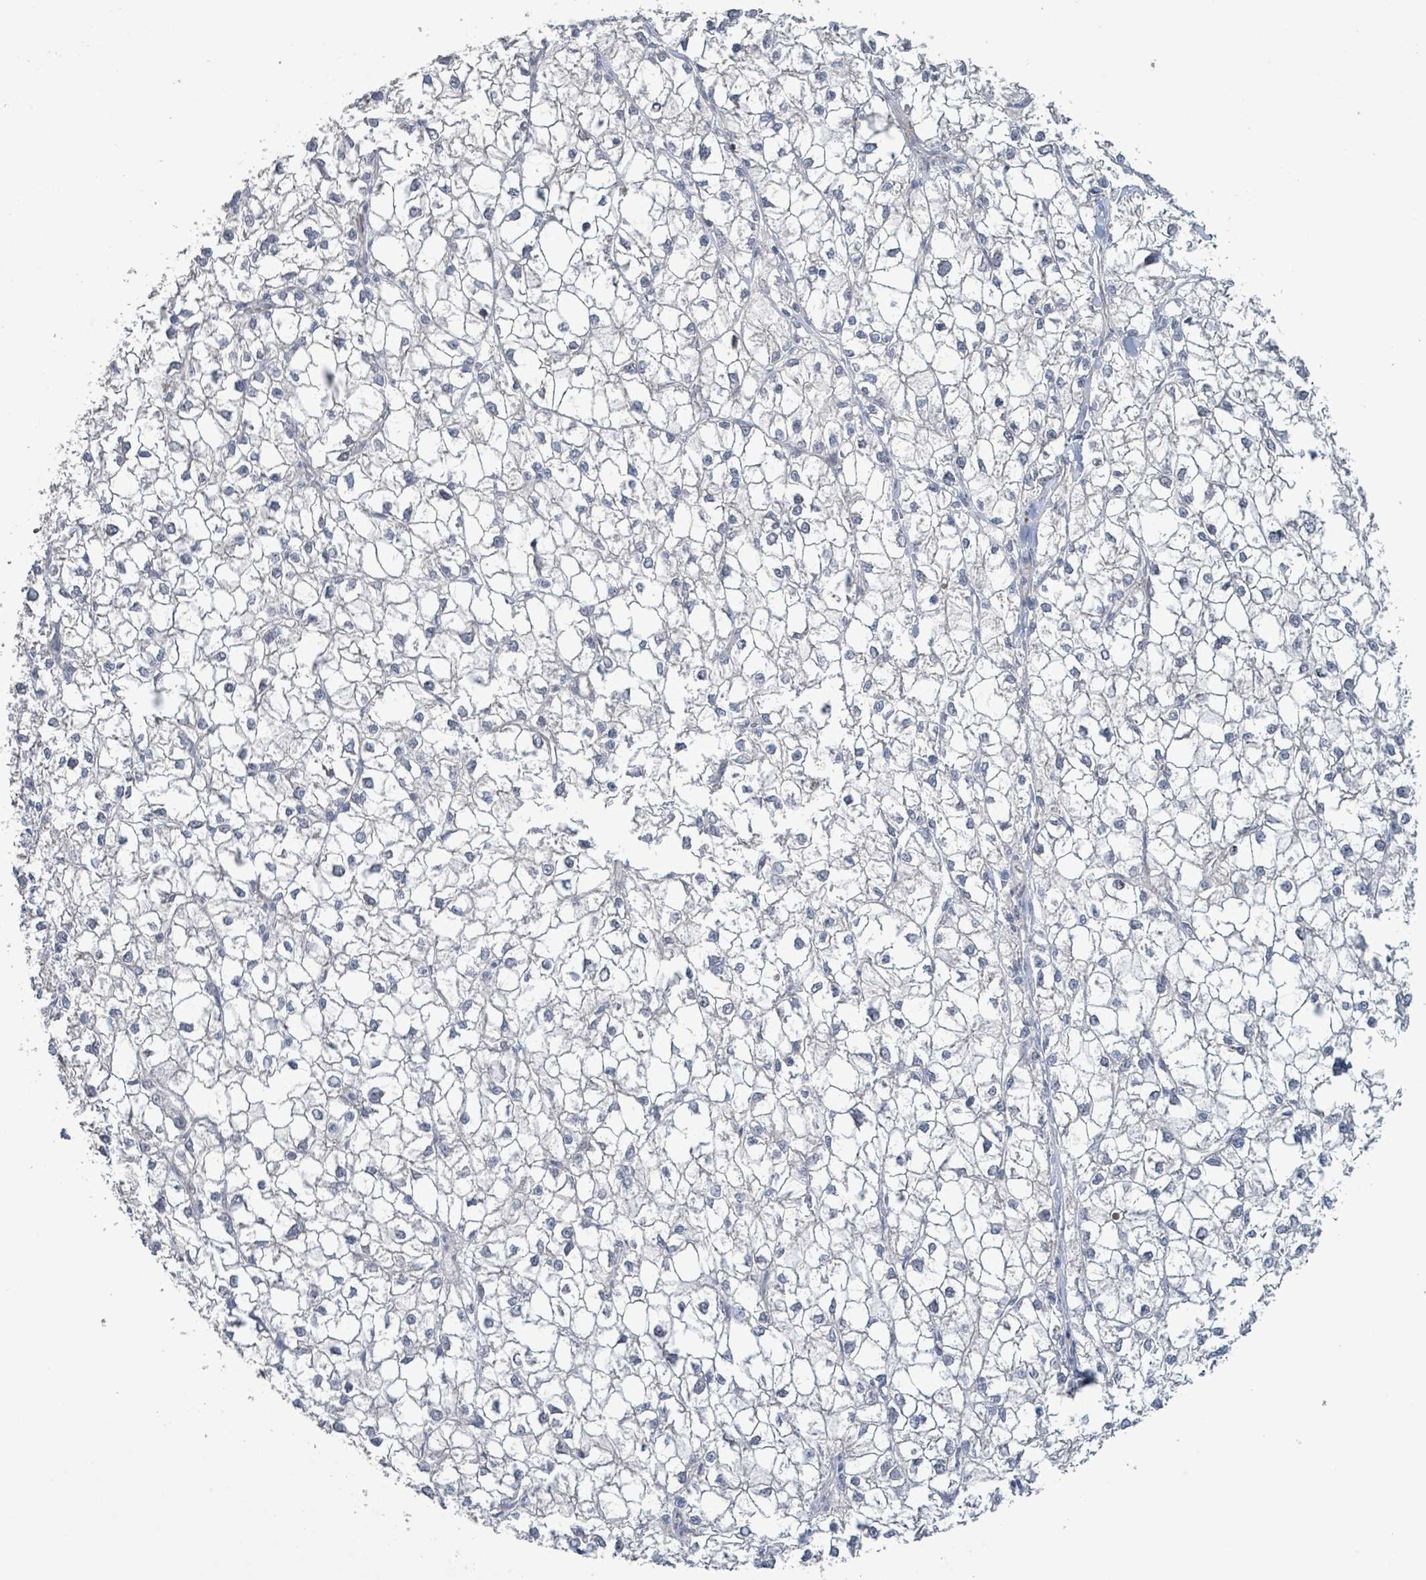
{"staining": {"intensity": "negative", "quantity": "none", "location": "none"}, "tissue": "liver cancer", "cell_type": "Tumor cells", "image_type": "cancer", "snomed": [{"axis": "morphology", "description": "Carcinoma, Hepatocellular, NOS"}, {"axis": "topography", "description": "Liver"}], "caption": "DAB (3,3'-diaminobenzidine) immunohistochemical staining of hepatocellular carcinoma (liver) demonstrates no significant positivity in tumor cells.", "gene": "LILRA4", "patient": {"sex": "female", "age": 43}}